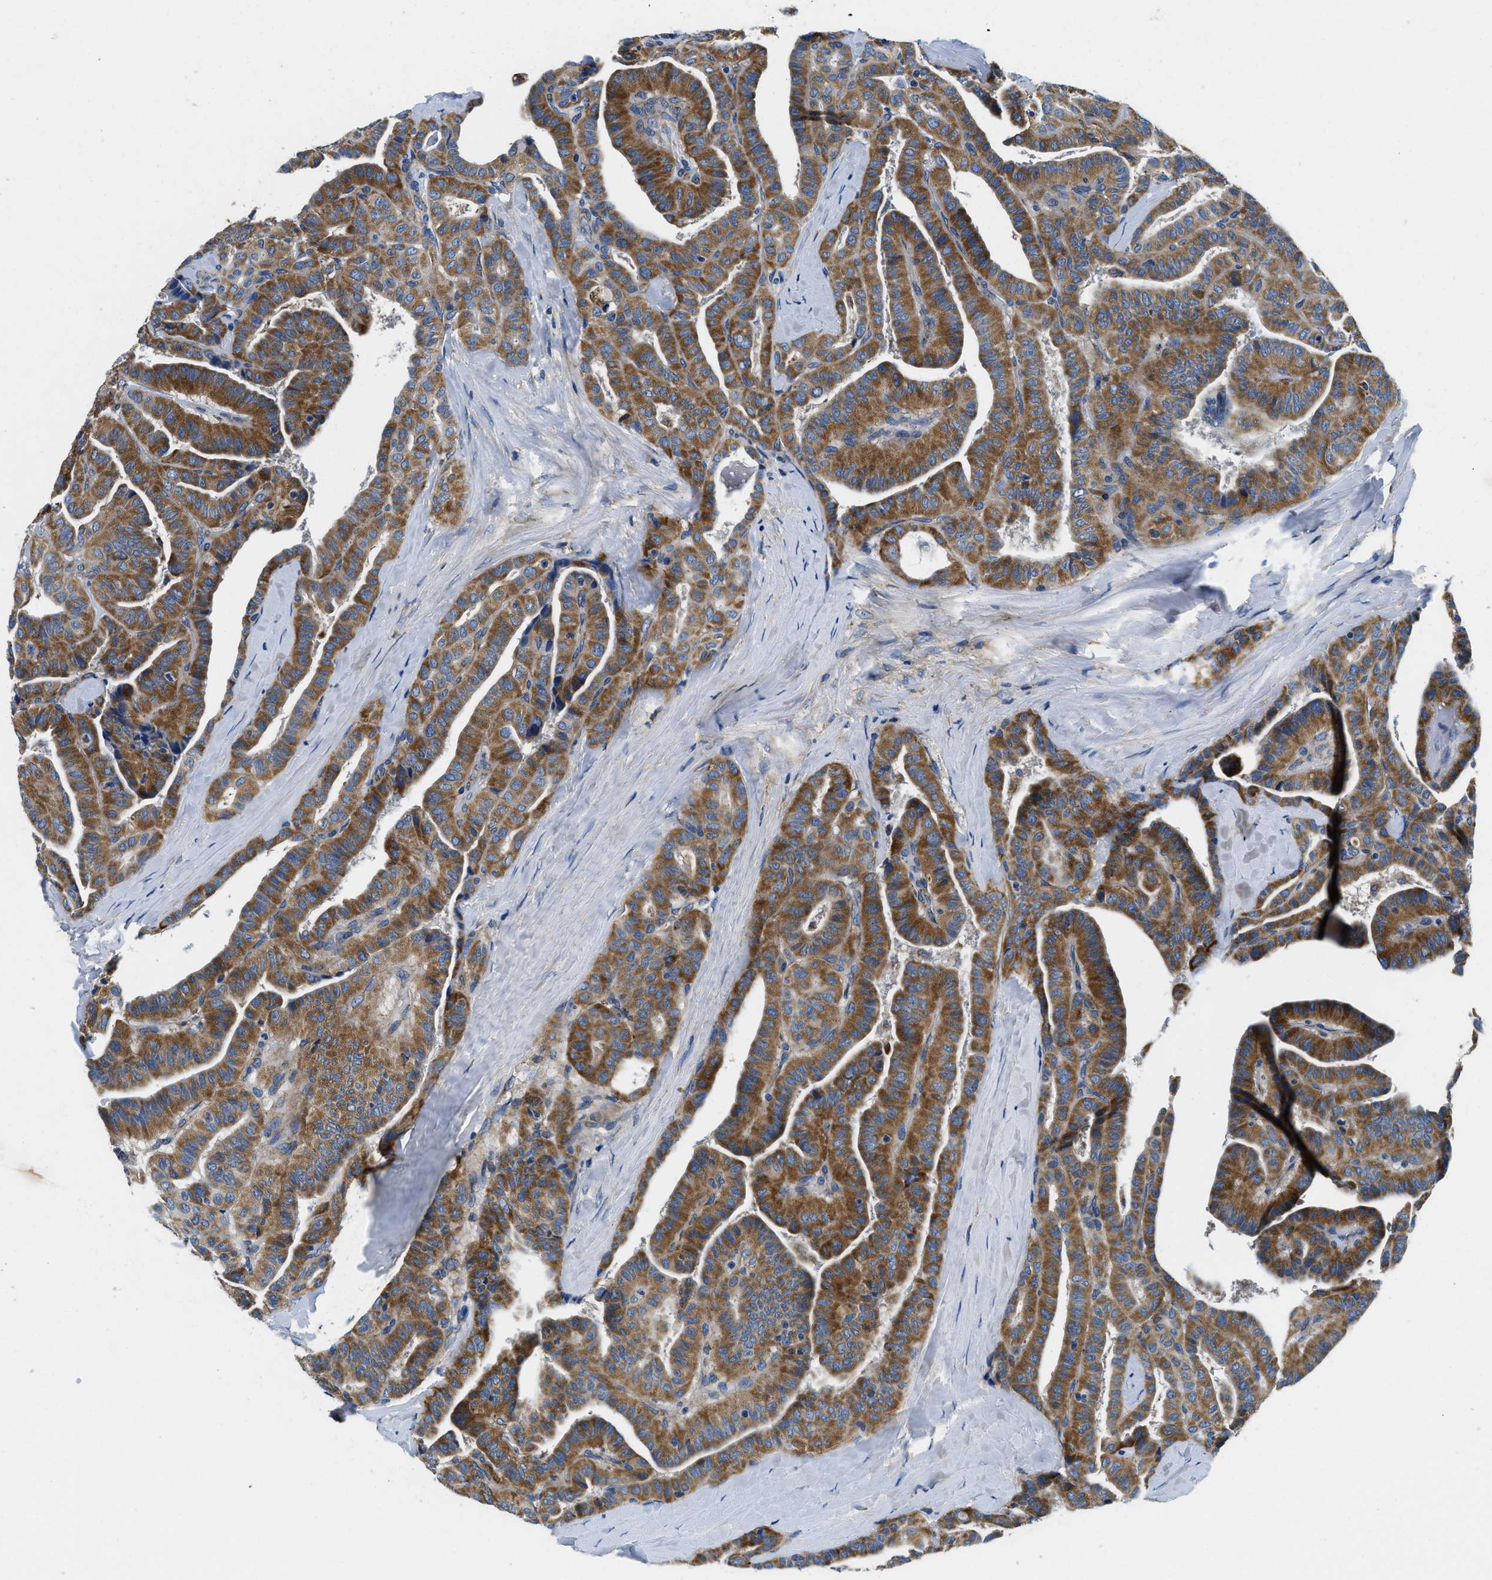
{"staining": {"intensity": "moderate", "quantity": ">75%", "location": "cytoplasmic/membranous"}, "tissue": "thyroid cancer", "cell_type": "Tumor cells", "image_type": "cancer", "snomed": [{"axis": "morphology", "description": "Papillary adenocarcinoma, NOS"}, {"axis": "topography", "description": "Thyroid gland"}], "caption": "Thyroid cancer stained for a protein shows moderate cytoplasmic/membranous positivity in tumor cells. Immunohistochemistry (ihc) stains the protein in brown and the nuclei are stained blue.", "gene": "SAMD4B", "patient": {"sex": "male", "age": 77}}